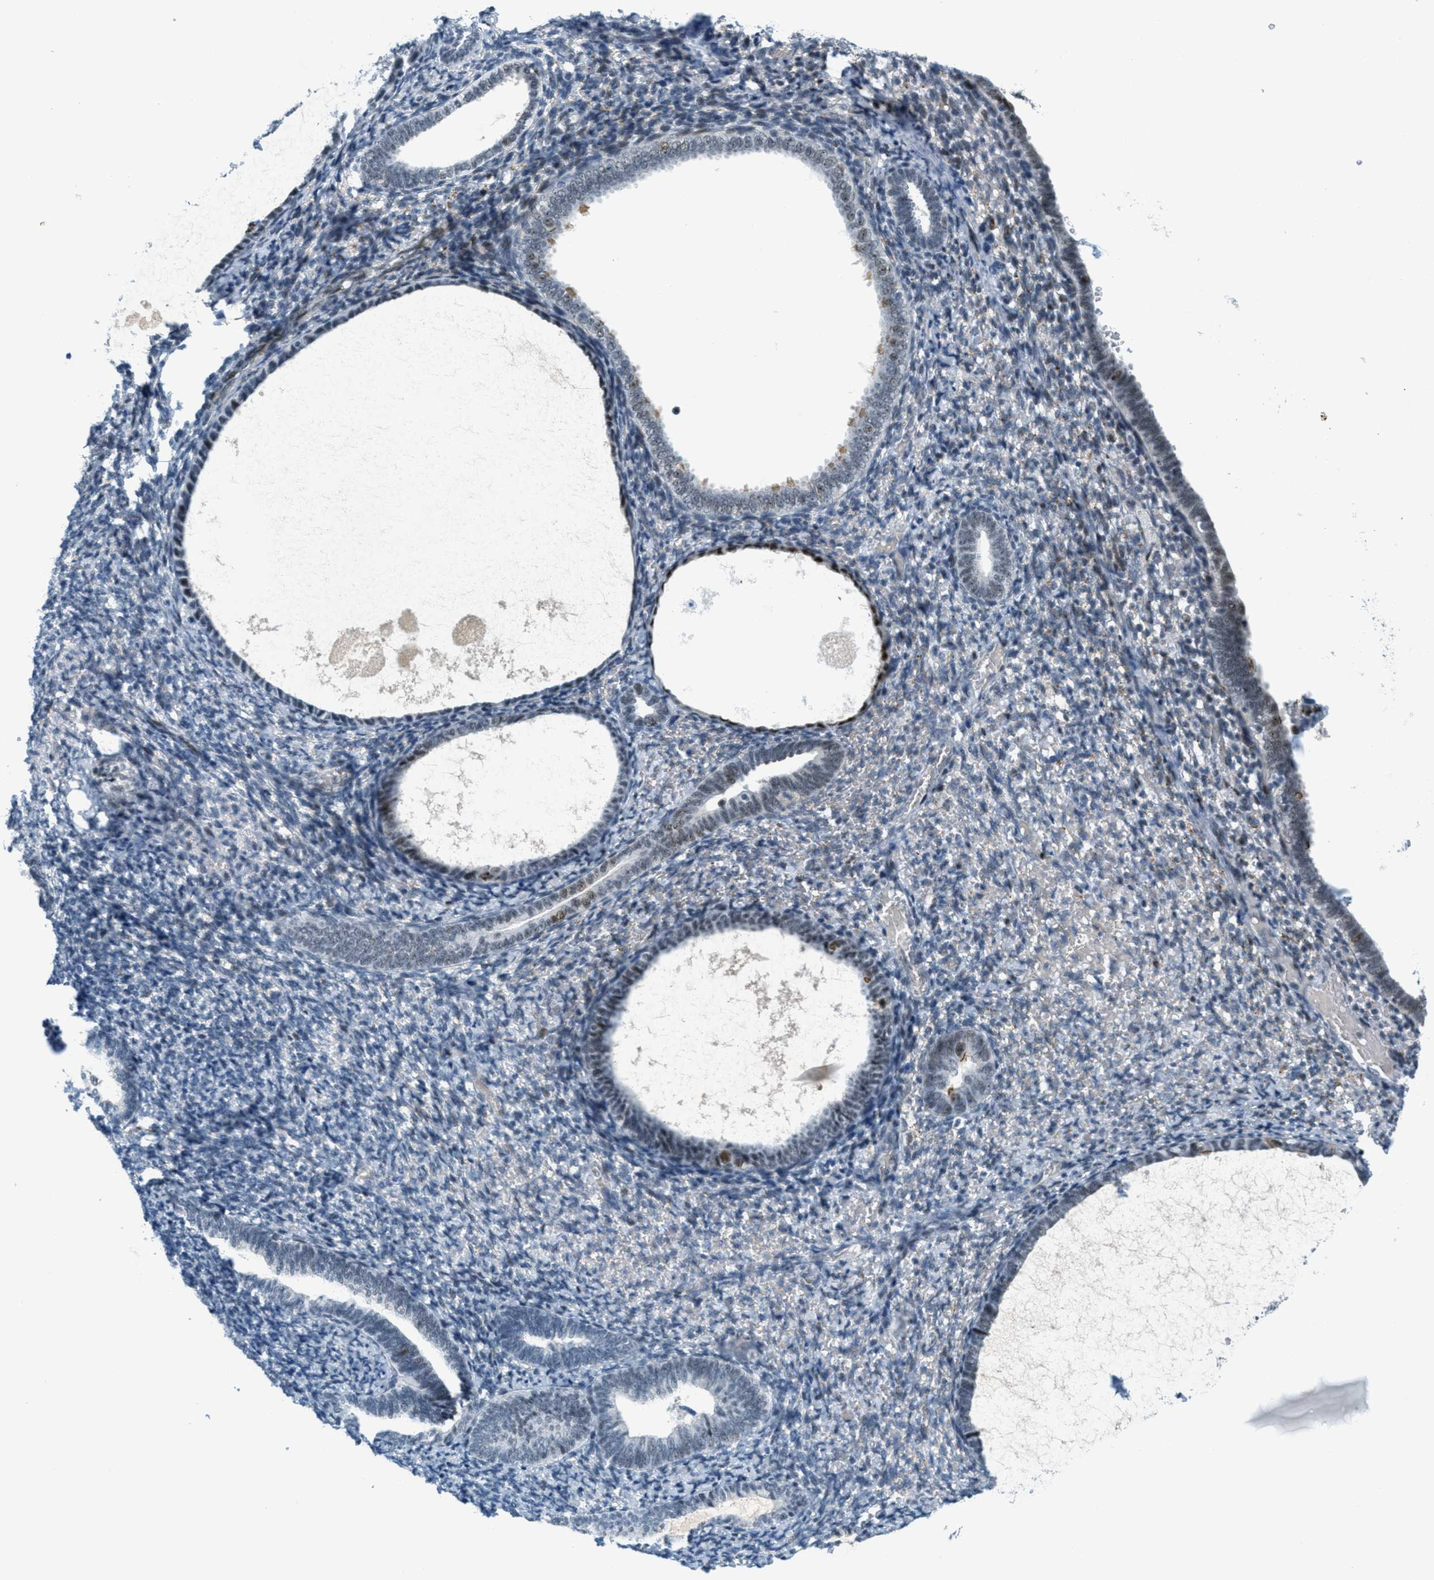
{"staining": {"intensity": "negative", "quantity": "none", "location": "none"}, "tissue": "endometrium", "cell_type": "Cells in endometrial stroma", "image_type": "normal", "snomed": [{"axis": "morphology", "description": "Normal tissue, NOS"}, {"axis": "topography", "description": "Endometrium"}], "caption": "Immunohistochemical staining of normal human endometrium exhibits no significant staining in cells in endometrial stroma. (DAB IHC, high magnification).", "gene": "ZDHHC23", "patient": {"sex": "female", "age": 66}}